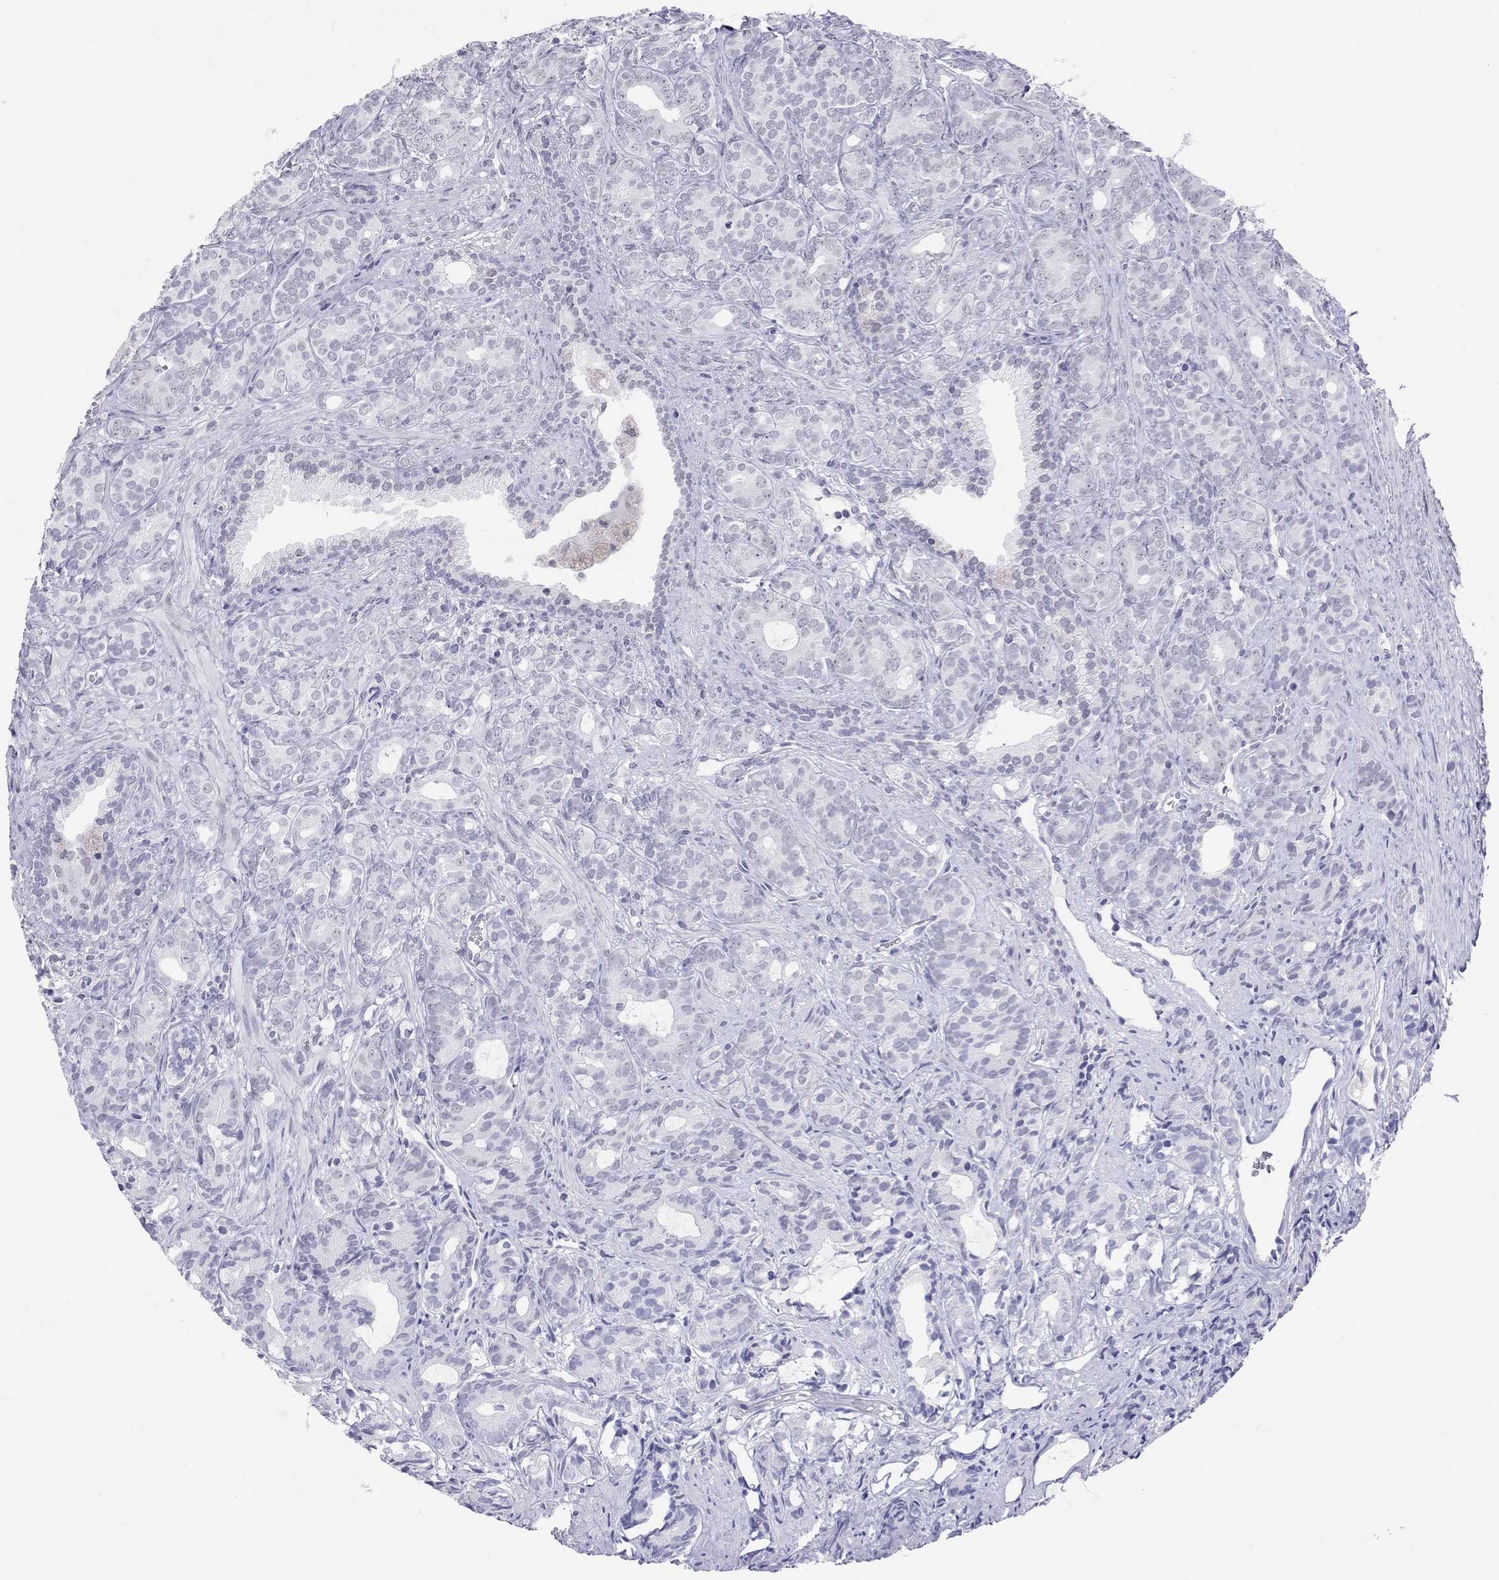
{"staining": {"intensity": "negative", "quantity": "none", "location": "none"}, "tissue": "prostate cancer", "cell_type": "Tumor cells", "image_type": "cancer", "snomed": [{"axis": "morphology", "description": "Adenocarcinoma, High grade"}, {"axis": "topography", "description": "Prostate"}], "caption": "Photomicrograph shows no significant protein staining in tumor cells of prostate cancer (adenocarcinoma (high-grade)). Nuclei are stained in blue.", "gene": "JHY", "patient": {"sex": "male", "age": 84}}